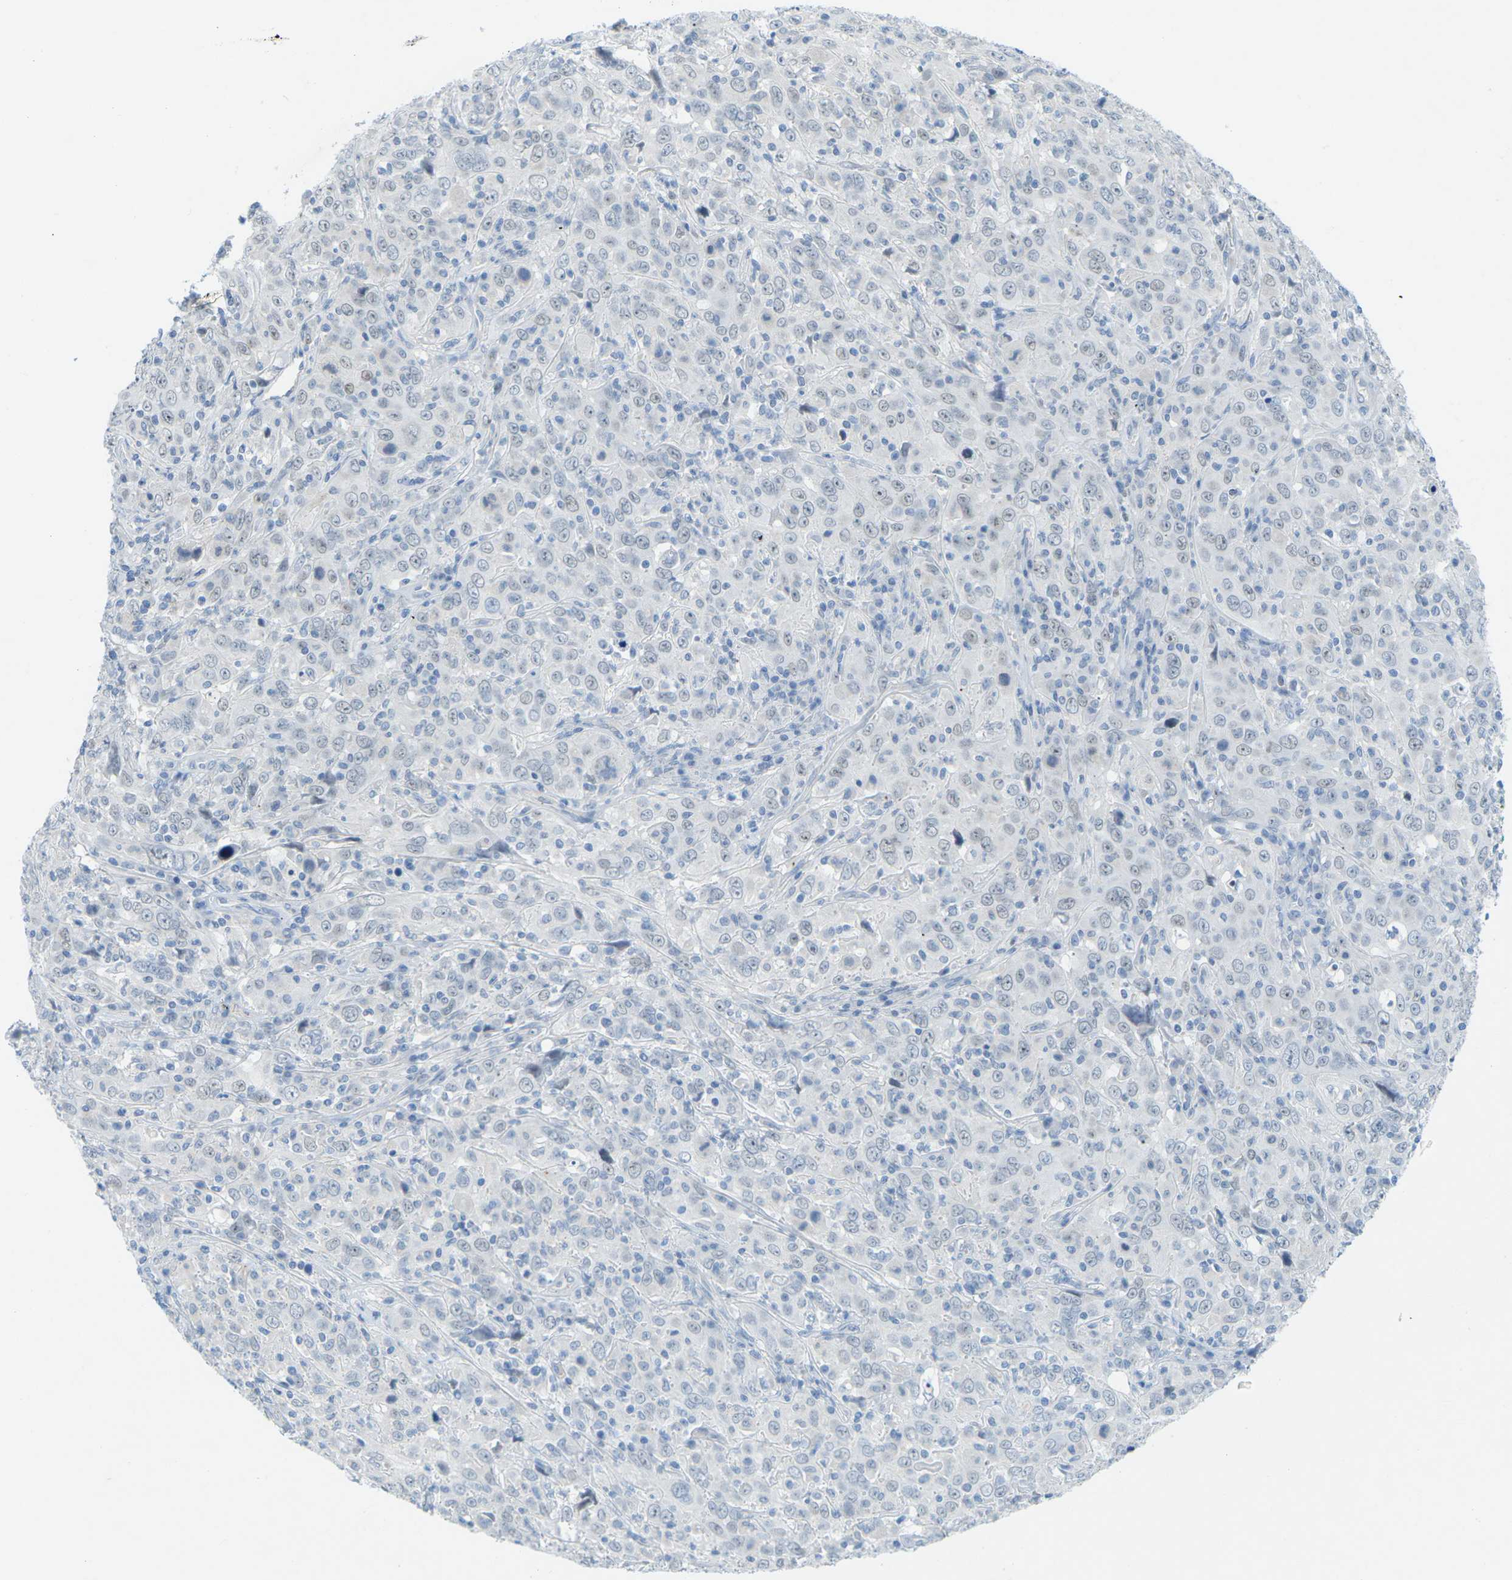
{"staining": {"intensity": "negative", "quantity": "none", "location": "none"}, "tissue": "cervical cancer", "cell_type": "Tumor cells", "image_type": "cancer", "snomed": [{"axis": "morphology", "description": "Squamous cell carcinoma, NOS"}, {"axis": "topography", "description": "Cervix"}], "caption": "High magnification brightfield microscopy of squamous cell carcinoma (cervical) stained with DAB (brown) and counterstained with hematoxylin (blue): tumor cells show no significant expression.", "gene": "HLTF", "patient": {"sex": "female", "age": 46}}